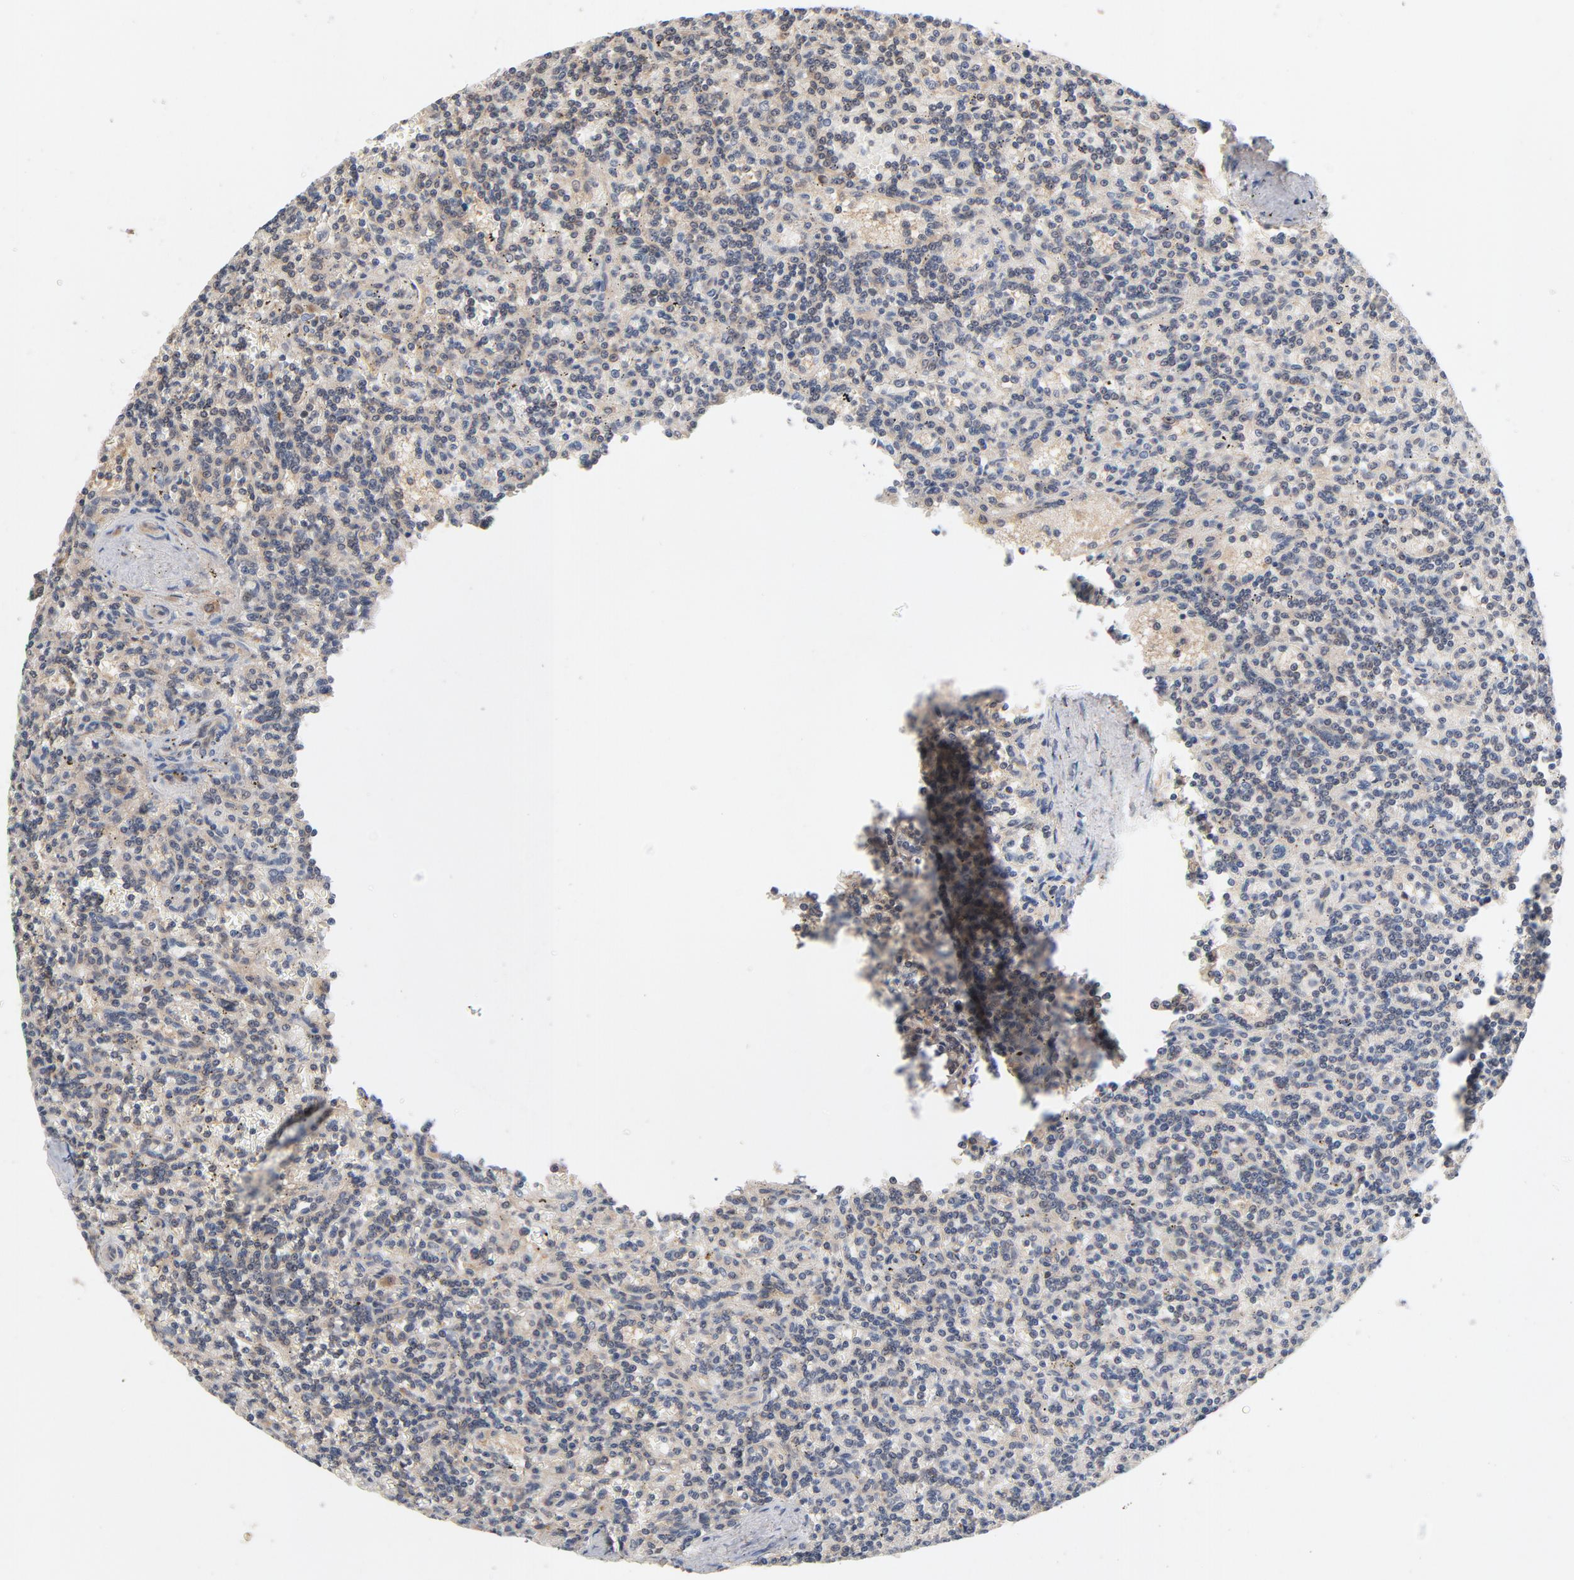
{"staining": {"intensity": "negative", "quantity": "none", "location": "none"}, "tissue": "lymphoma", "cell_type": "Tumor cells", "image_type": "cancer", "snomed": [{"axis": "morphology", "description": "Malignant lymphoma, non-Hodgkin's type, Low grade"}, {"axis": "topography", "description": "Spleen"}], "caption": "Lymphoma was stained to show a protein in brown. There is no significant positivity in tumor cells.", "gene": "PITPNM2", "patient": {"sex": "male", "age": 73}}